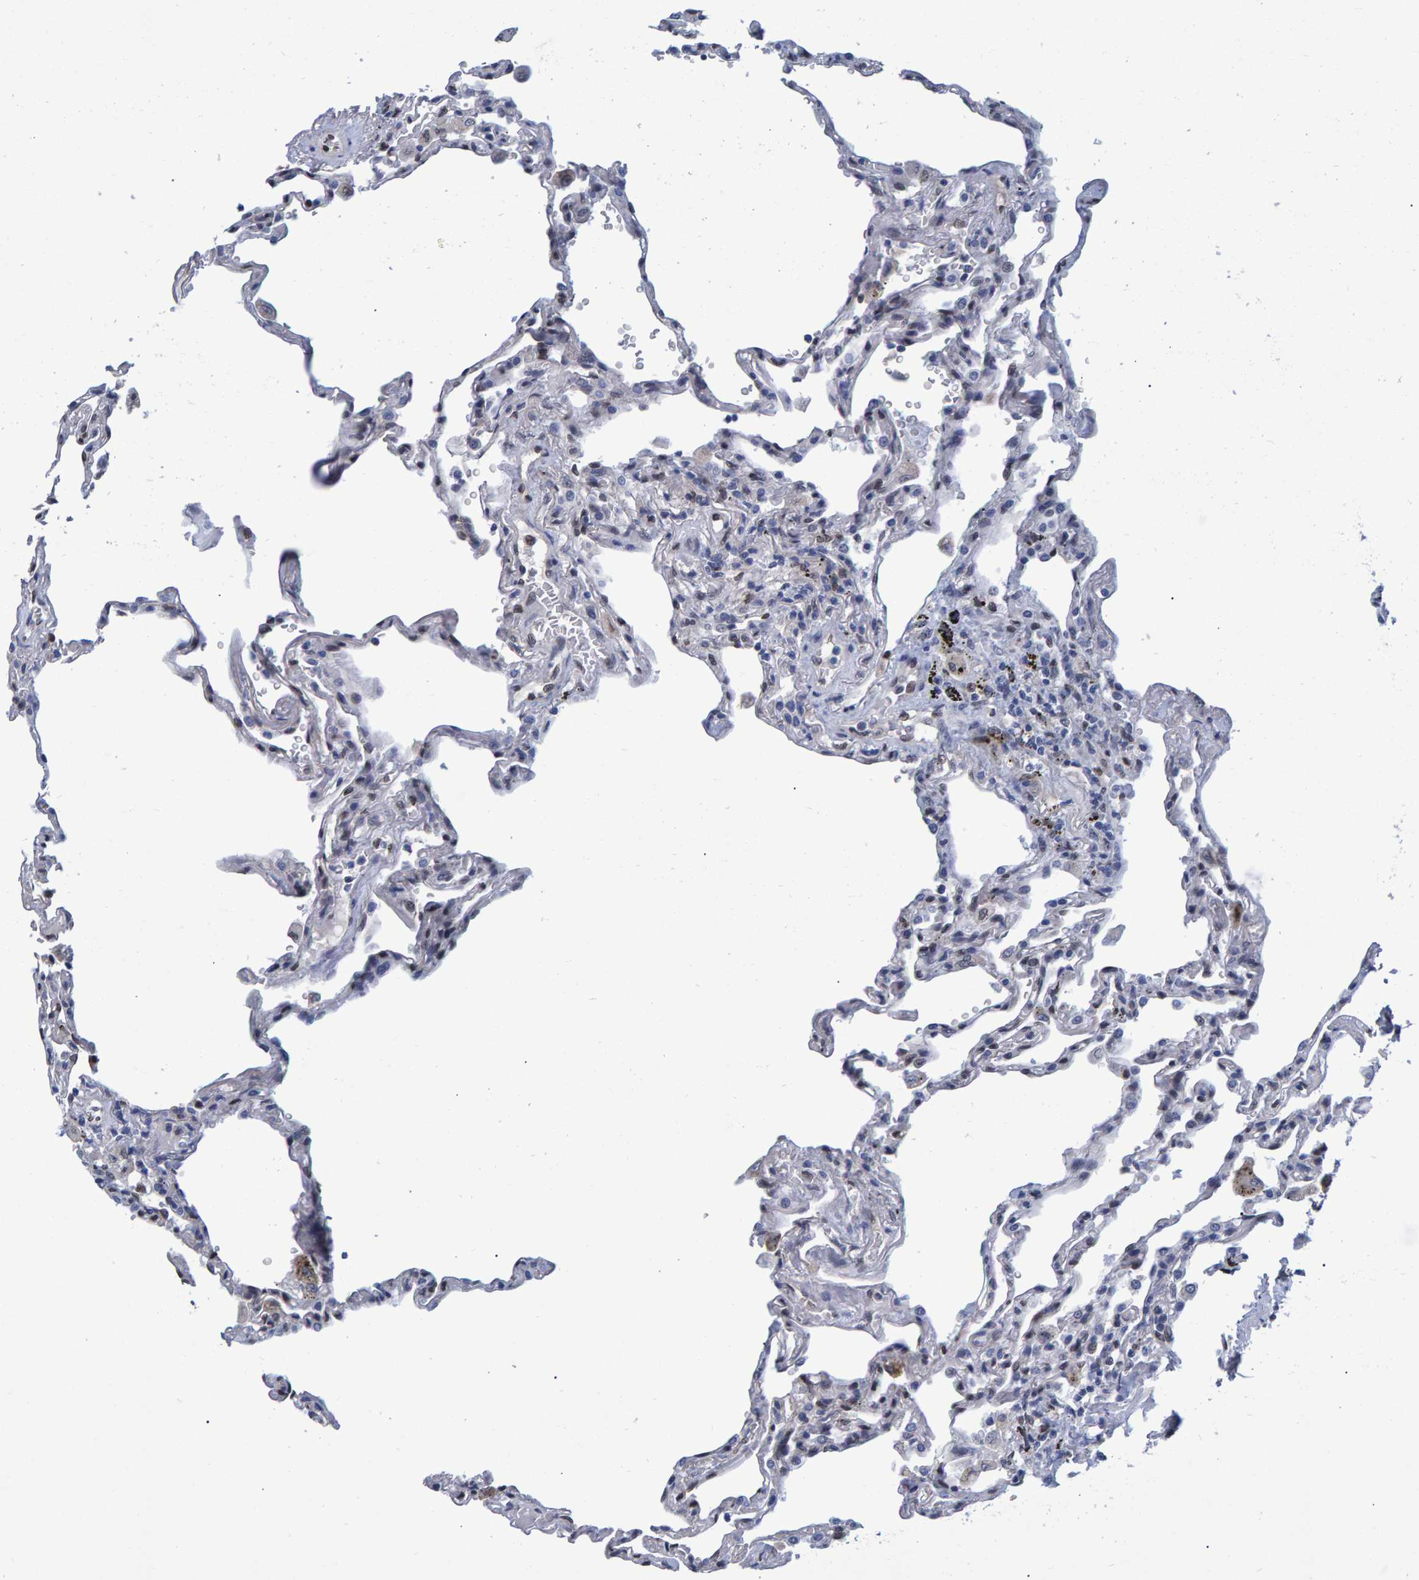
{"staining": {"intensity": "moderate", "quantity": "25%-75%", "location": "nuclear"}, "tissue": "lung", "cell_type": "Alveolar cells", "image_type": "normal", "snomed": [{"axis": "morphology", "description": "Normal tissue, NOS"}, {"axis": "topography", "description": "Lung"}], "caption": "Immunohistochemistry image of unremarkable human lung stained for a protein (brown), which displays medium levels of moderate nuclear staining in about 25%-75% of alveolar cells.", "gene": "QKI", "patient": {"sex": "male", "age": 59}}